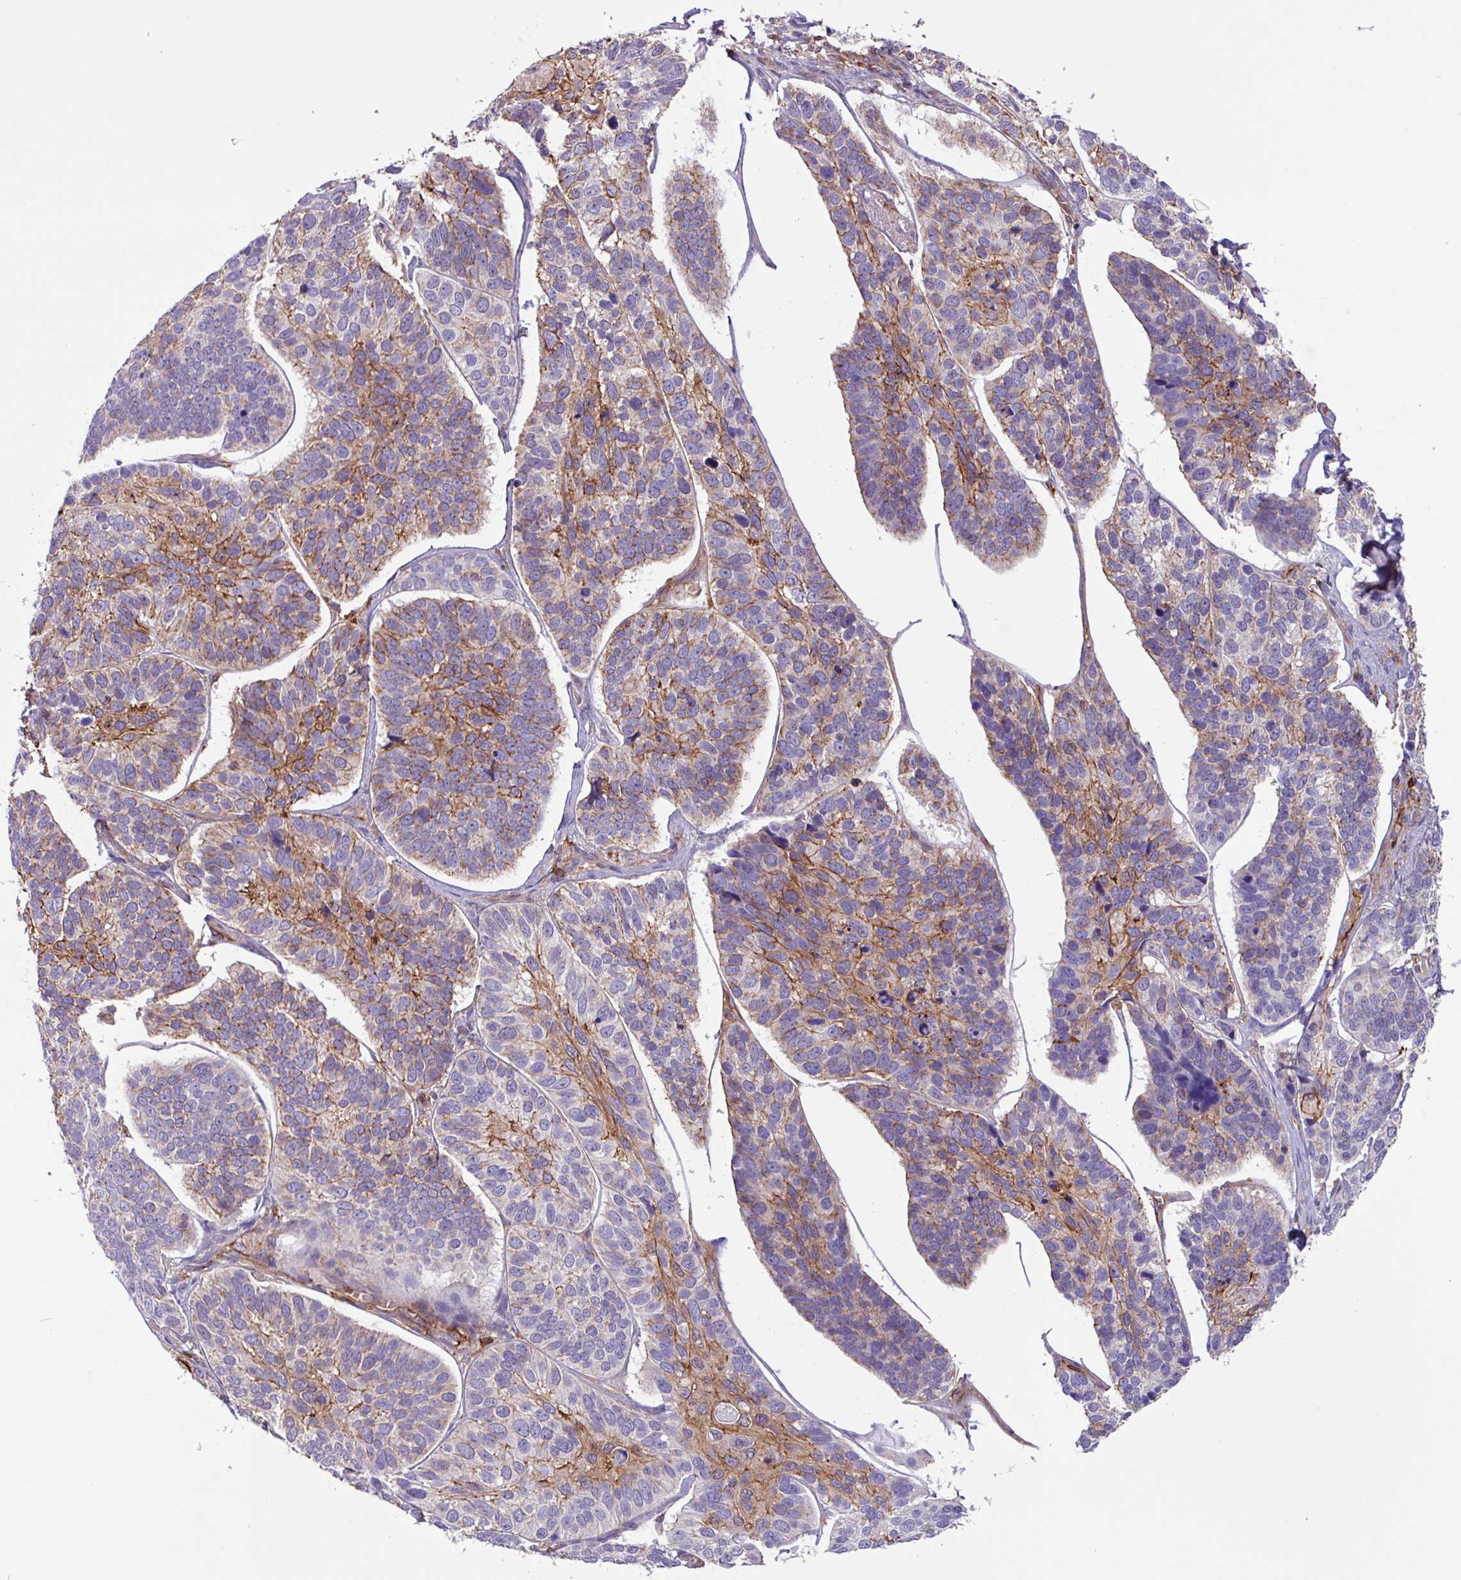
{"staining": {"intensity": "moderate", "quantity": "<25%", "location": "cytoplasmic/membranous"}, "tissue": "skin cancer", "cell_type": "Tumor cells", "image_type": "cancer", "snomed": [{"axis": "morphology", "description": "Basal cell carcinoma"}, {"axis": "topography", "description": "Skin"}], "caption": "Immunohistochemical staining of basal cell carcinoma (skin) exhibits low levels of moderate cytoplasmic/membranous staining in approximately <25% of tumor cells.", "gene": "PPP1R18", "patient": {"sex": "male", "age": 62}}